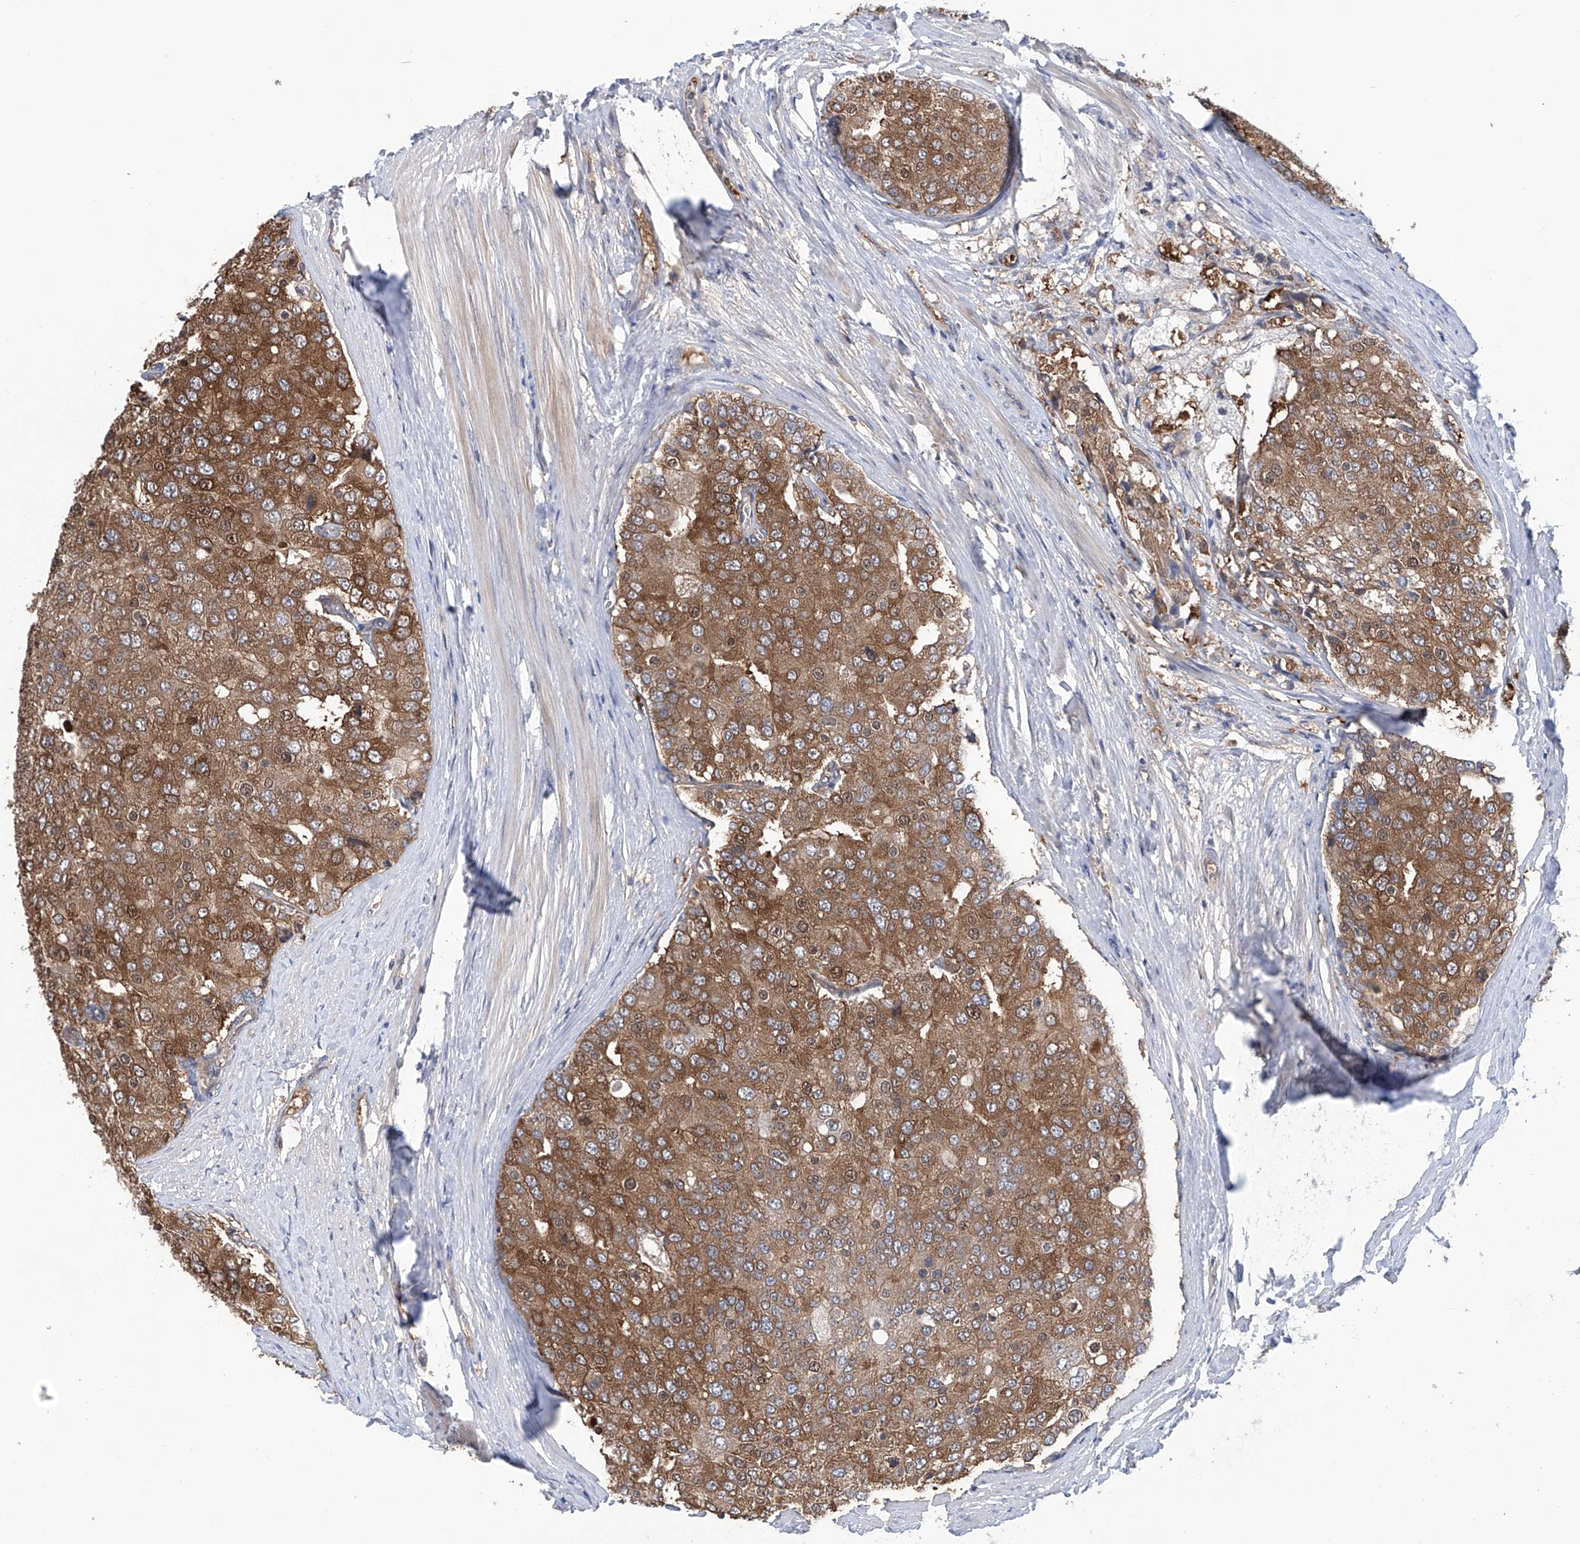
{"staining": {"intensity": "moderate", "quantity": ">75%", "location": "cytoplasmic/membranous"}, "tissue": "prostate cancer", "cell_type": "Tumor cells", "image_type": "cancer", "snomed": [{"axis": "morphology", "description": "Adenocarcinoma, High grade"}, {"axis": "topography", "description": "Prostate"}], "caption": "A histopathology image of human prostate cancer stained for a protein reveals moderate cytoplasmic/membranous brown staining in tumor cells.", "gene": "NUDT17", "patient": {"sex": "male", "age": 50}}